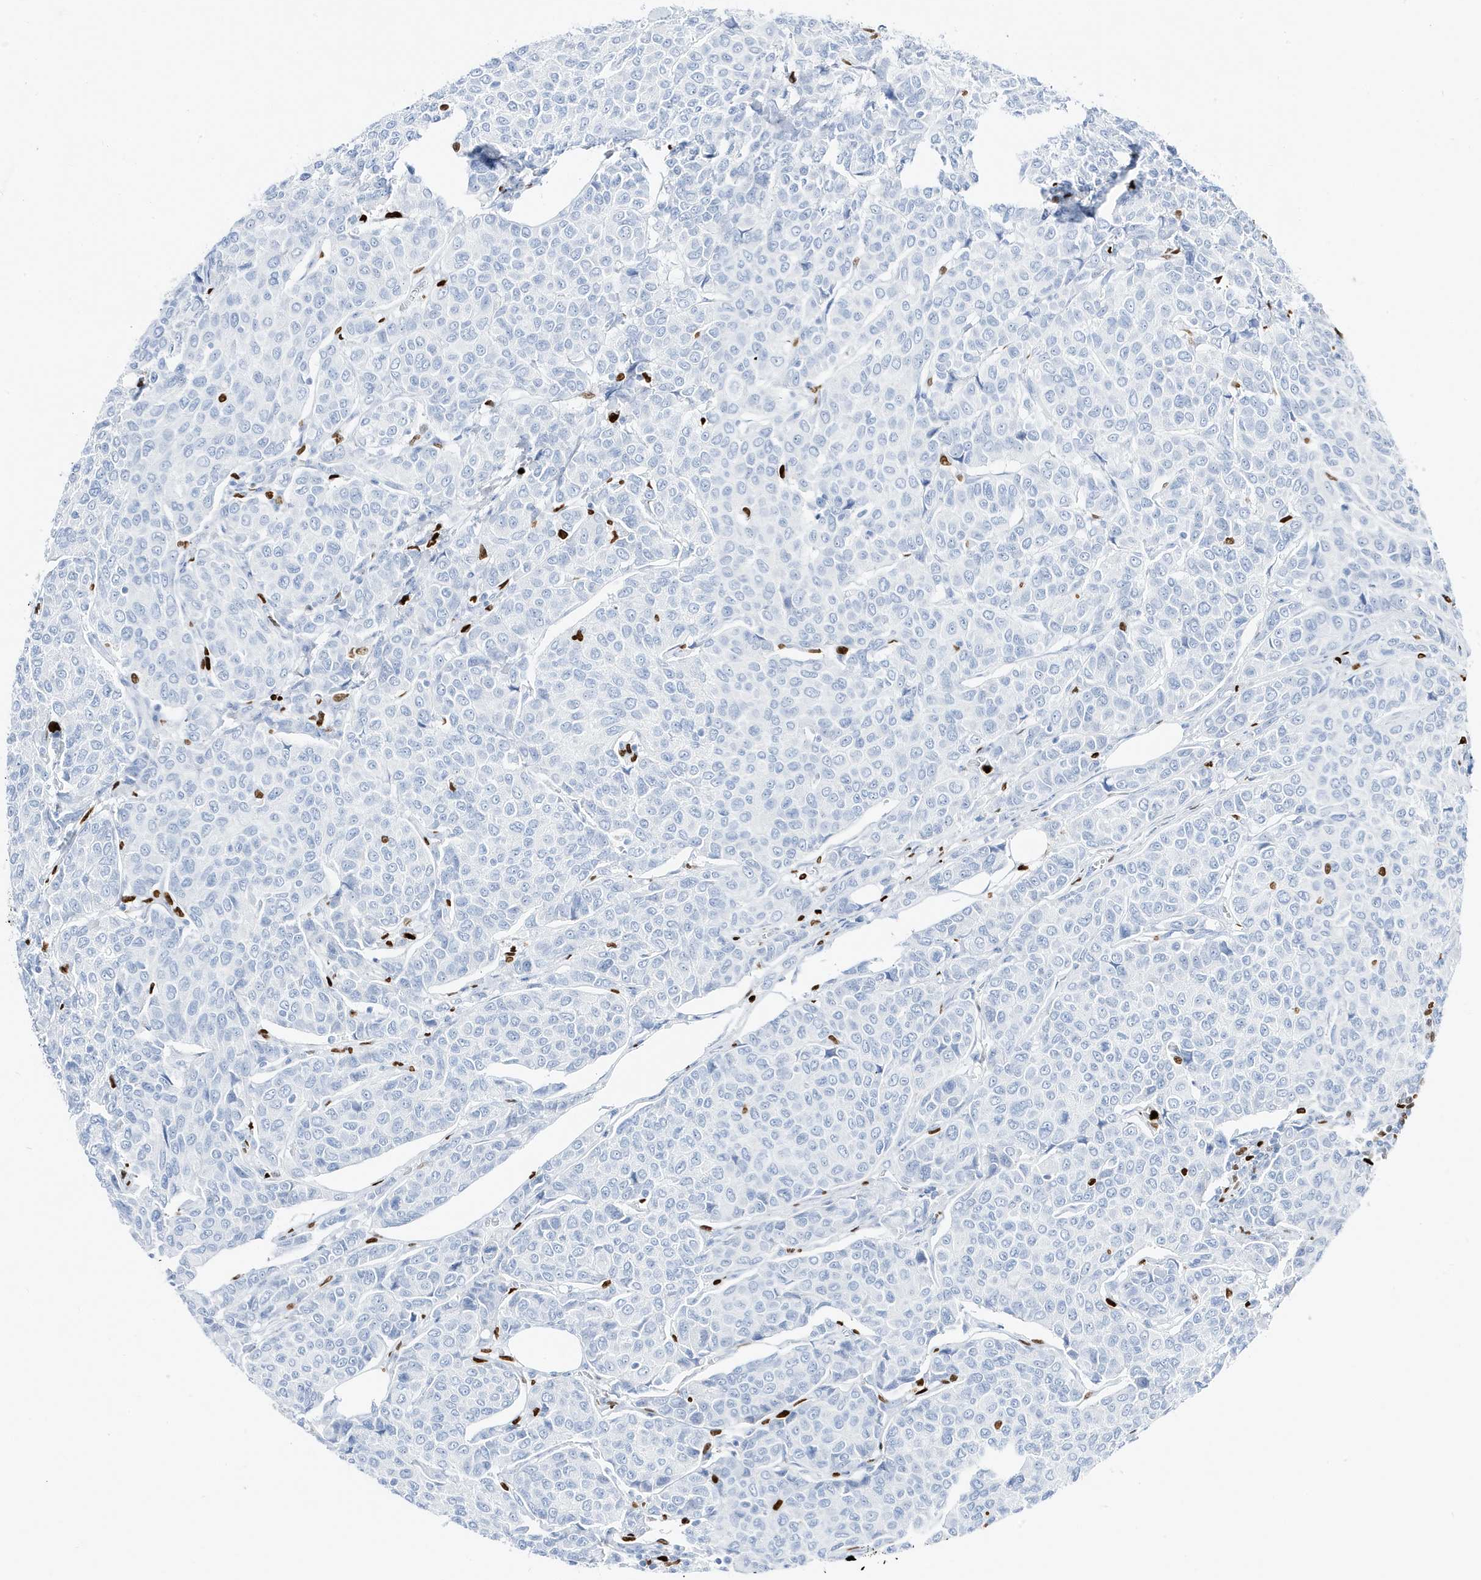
{"staining": {"intensity": "negative", "quantity": "none", "location": "none"}, "tissue": "breast cancer", "cell_type": "Tumor cells", "image_type": "cancer", "snomed": [{"axis": "morphology", "description": "Duct carcinoma"}, {"axis": "topography", "description": "Breast"}], "caption": "Immunohistochemistry (IHC) photomicrograph of neoplastic tissue: breast infiltrating ductal carcinoma stained with DAB displays no significant protein staining in tumor cells.", "gene": "MNDA", "patient": {"sex": "female", "age": 55}}